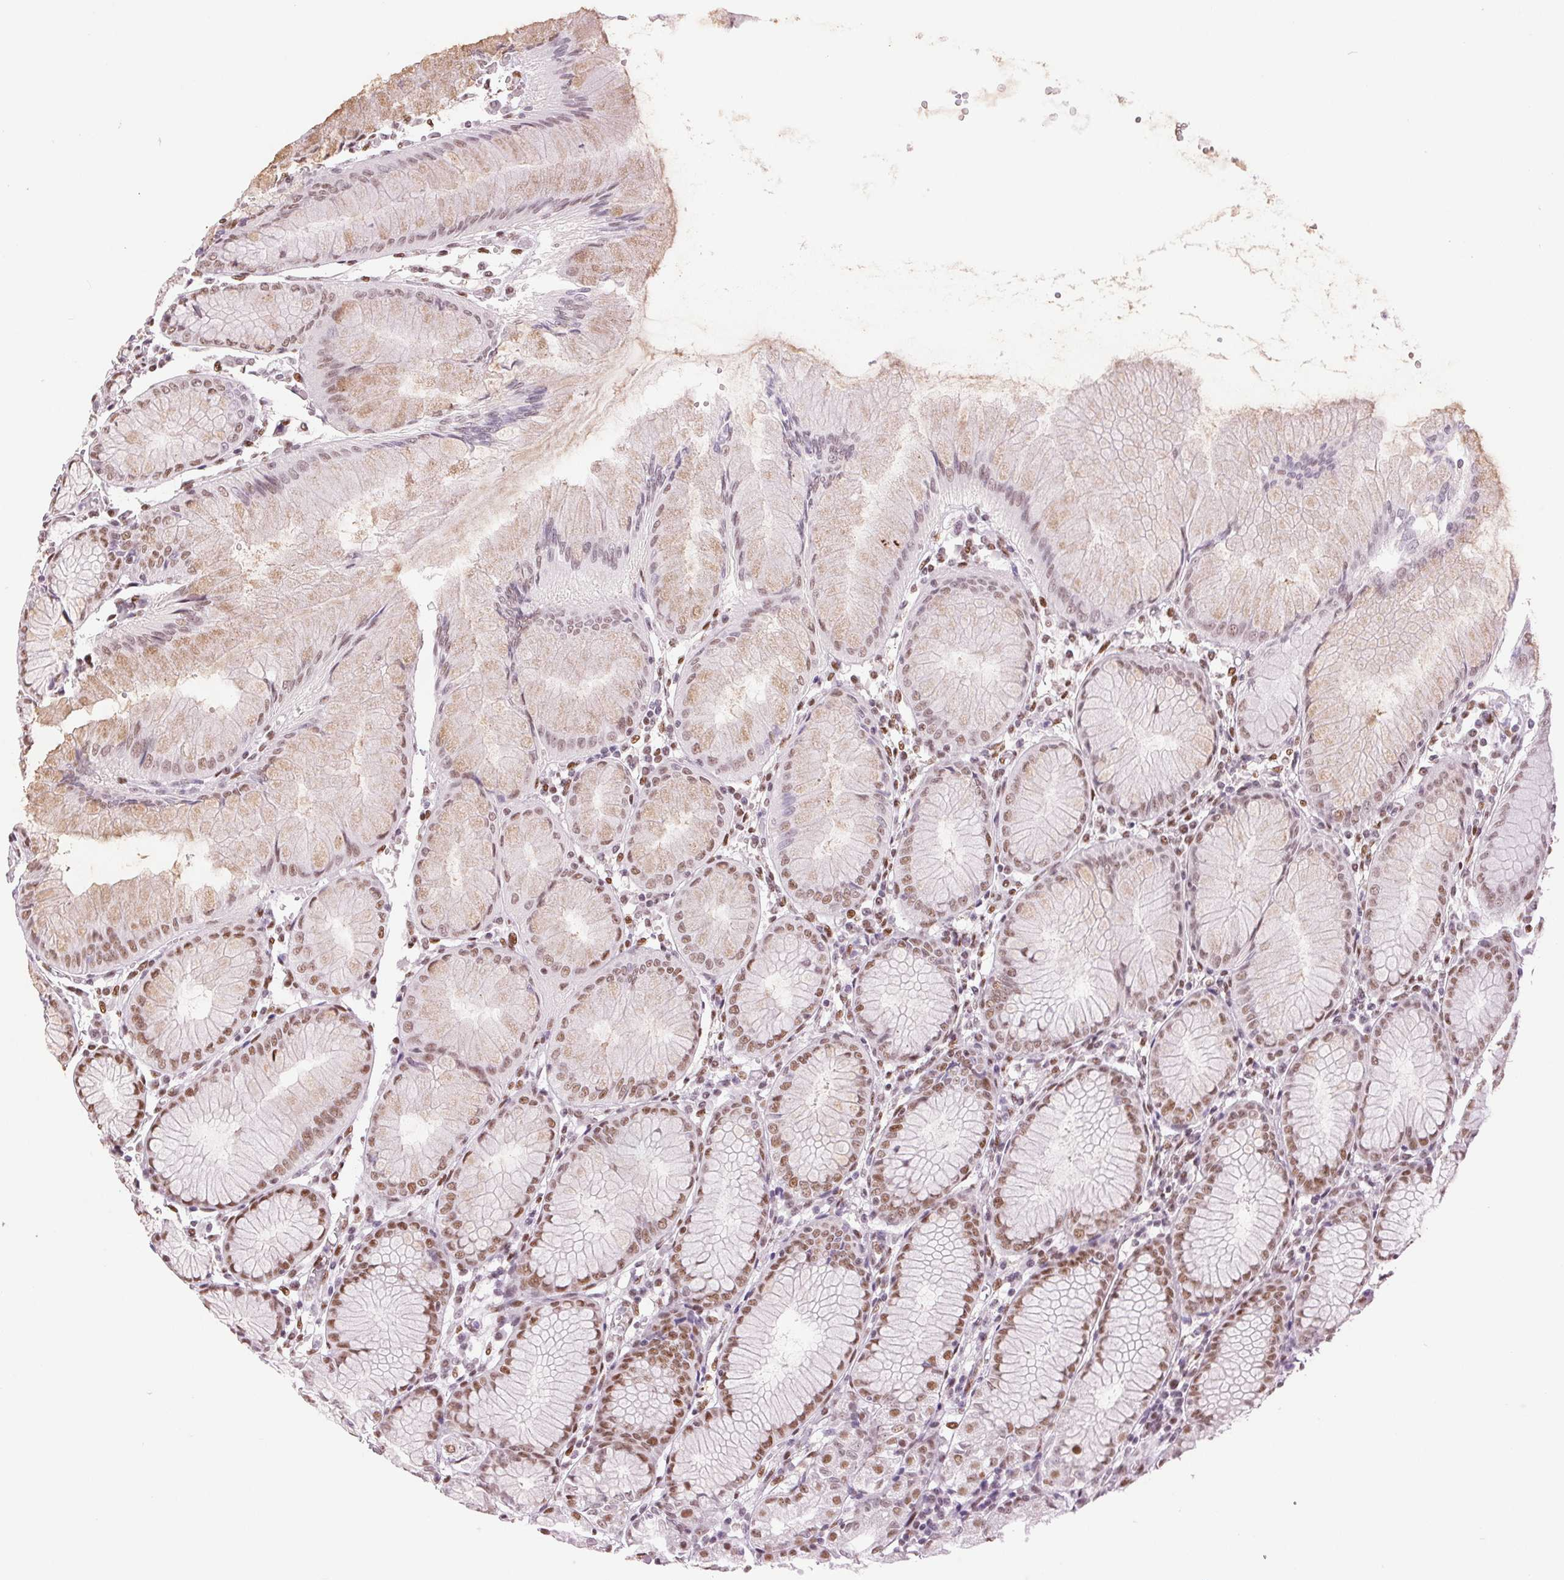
{"staining": {"intensity": "moderate", "quantity": ">75%", "location": "nuclear"}, "tissue": "stomach", "cell_type": "Glandular cells", "image_type": "normal", "snomed": [{"axis": "morphology", "description": "Normal tissue, NOS"}, {"axis": "topography", "description": "Stomach"}], "caption": "There is medium levels of moderate nuclear expression in glandular cells of benign stomach, as demonstrated by immunohistochemical staining (brown color).", "gene": "ZFR2", "patient": {"sex": "female", "age": 57}}